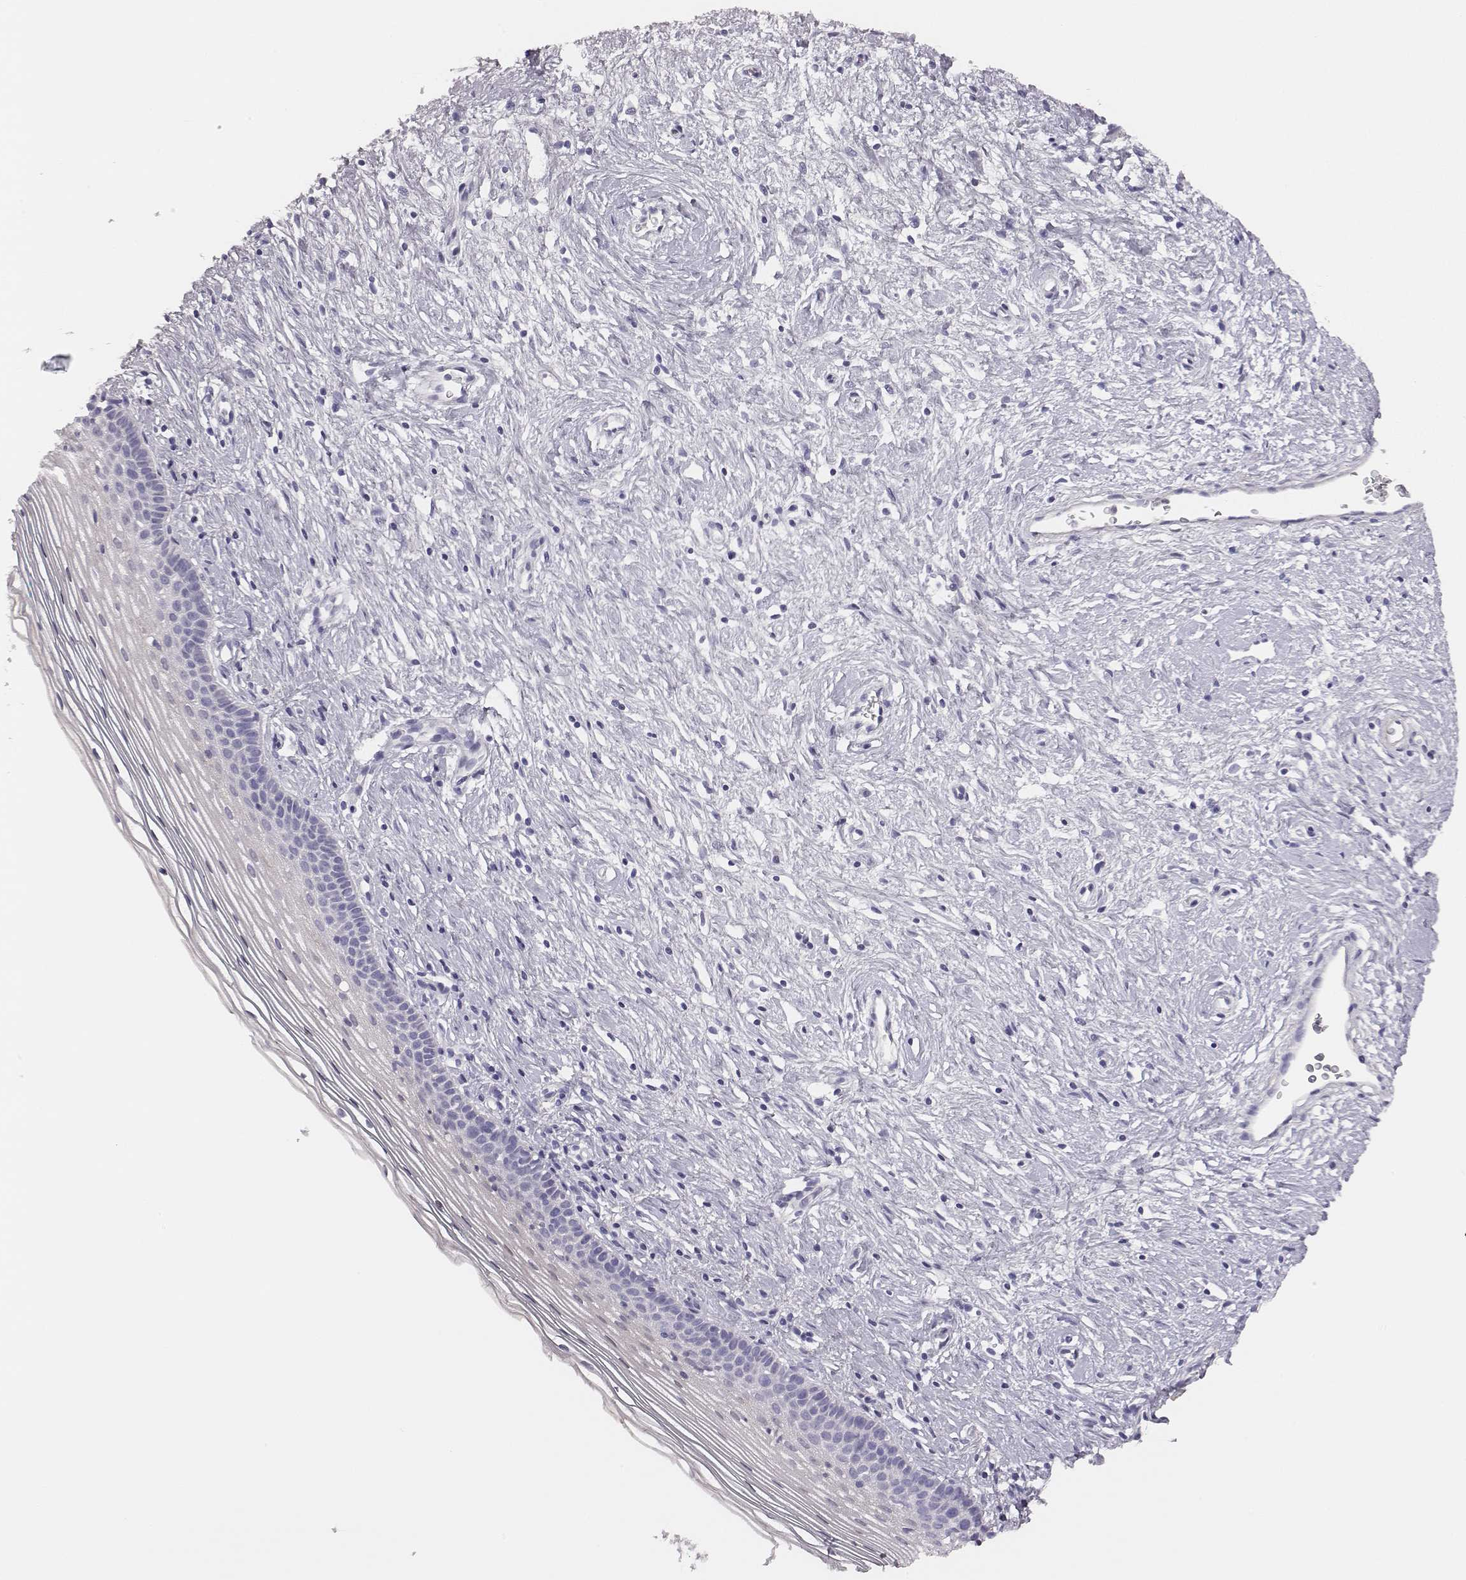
{"staining": {"intensity": "negative", "quantity": "none", "location": "none"}, "tissue": "cervix", "cell_type": "Glandular cells", "image_type": "normal", "snomed": [{"axis": "morphology", "description": "Normal tissue, NOS"}, {"axis": "topography", "description": "Cervix"}], "caption": "Immunohistochemistry histopathology image of unremarkable cervix: cervix stained with DAB (3,3'-diaminobenzidine) exhibits no significant protein expression in glandular cells. Nuclei are stained in blue.", "gene": "ADAM7", "patient": {"sex": "female", "age": 39}}